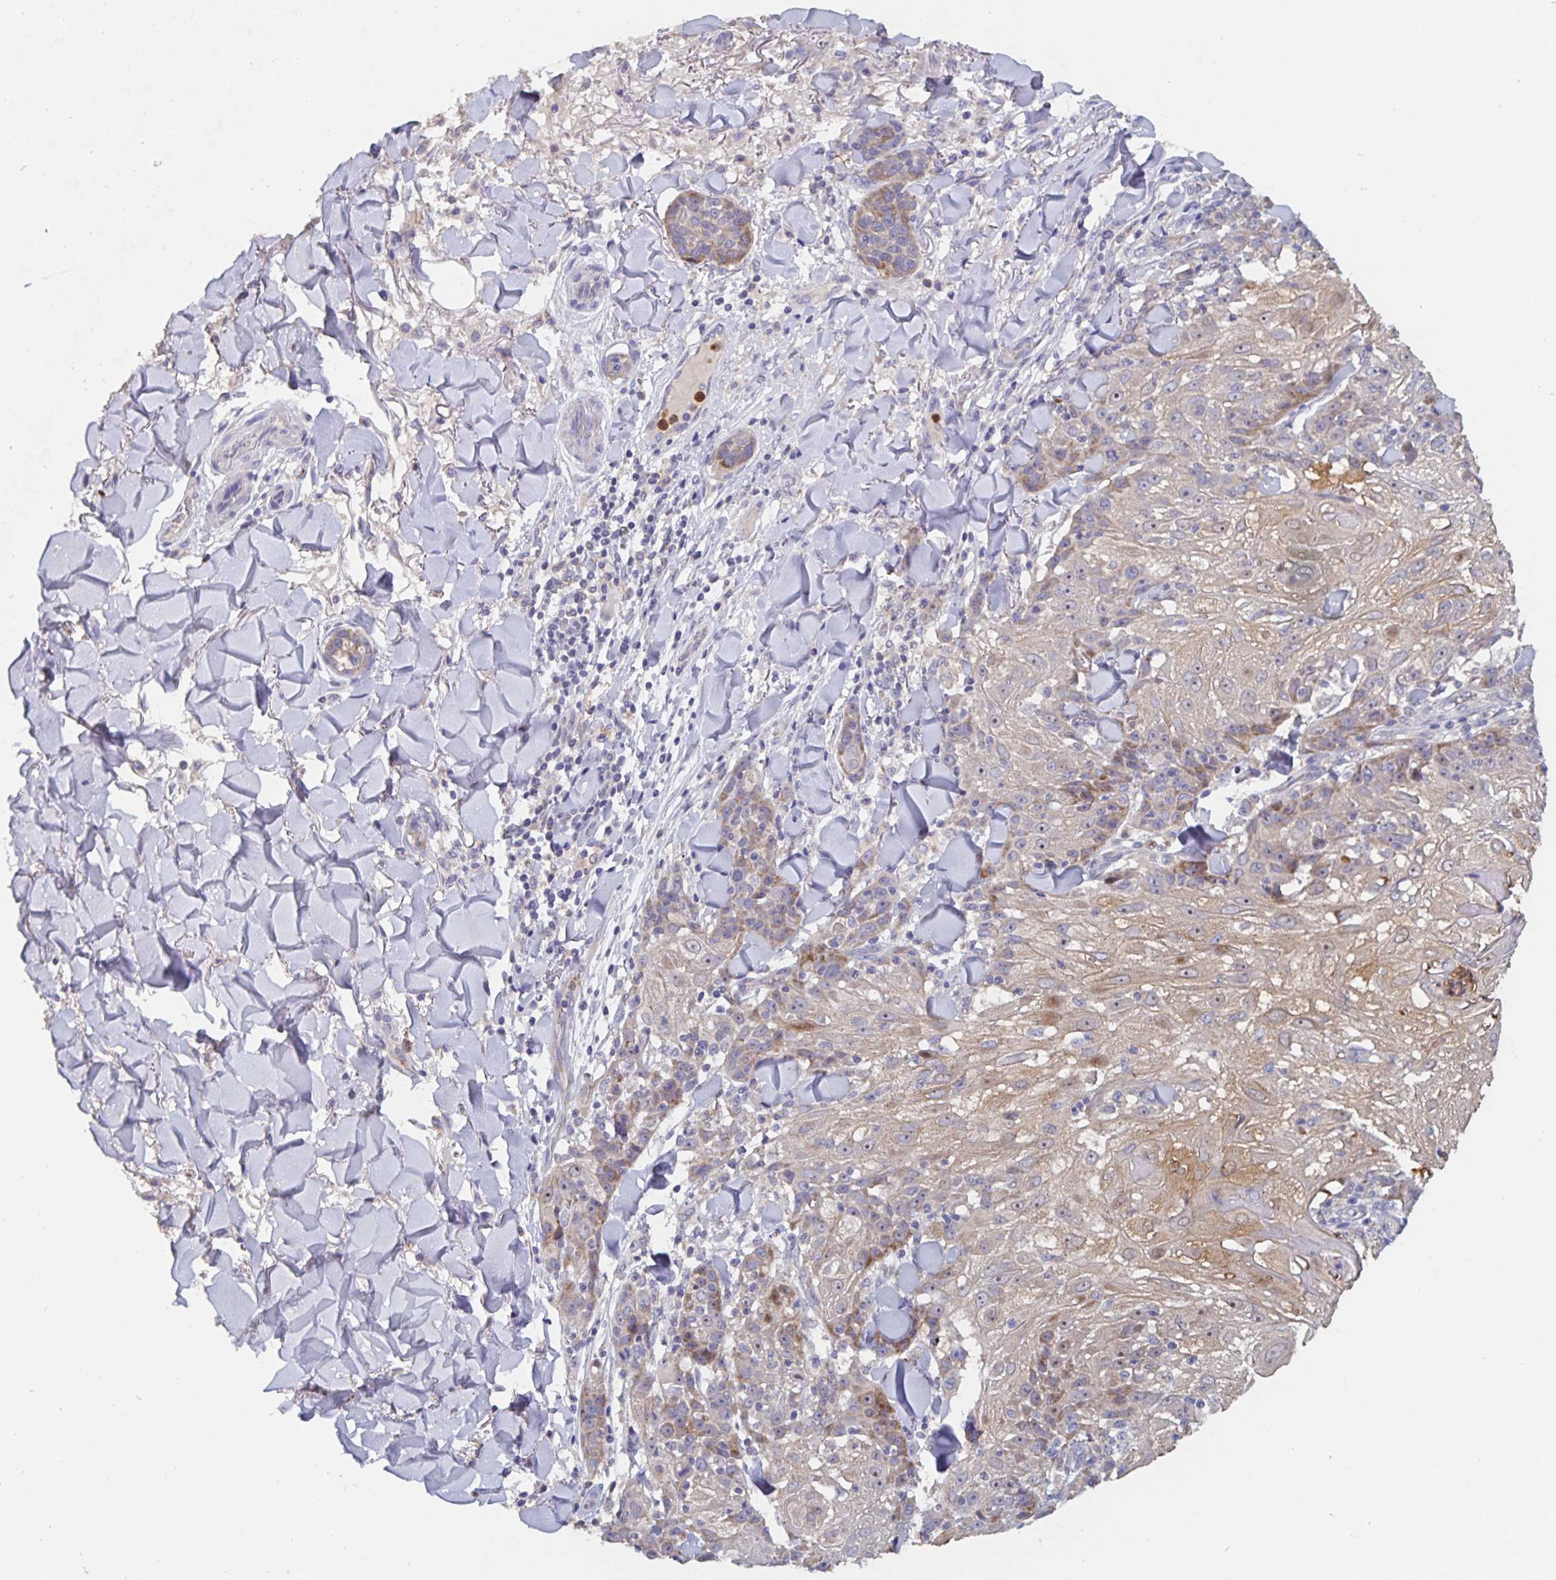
{"staining": {"intensity": "weak", "quantity": ">75%", "location": "cytoplasmic/membranous"}, "tissue": "skin cancer", "cell_type": "Tumor cells", "image_type": "cancer", "snomed": [{"axis": "morphology", "description": "Normal tissue, NOS"}, {"axis": "morphology", "description": "Squamous cell carcinoma, NOS"}, {"axis": "topography", "description": "Skin"}], "caption": "Brown immunohistochemical staining in skin squamous cell carcinoma shows weak cytoplasmic/membranous staining in about >75% of tumor cells.", "gene": "CDC42BPG", "patient": {"sex": "female", "age": 83}}